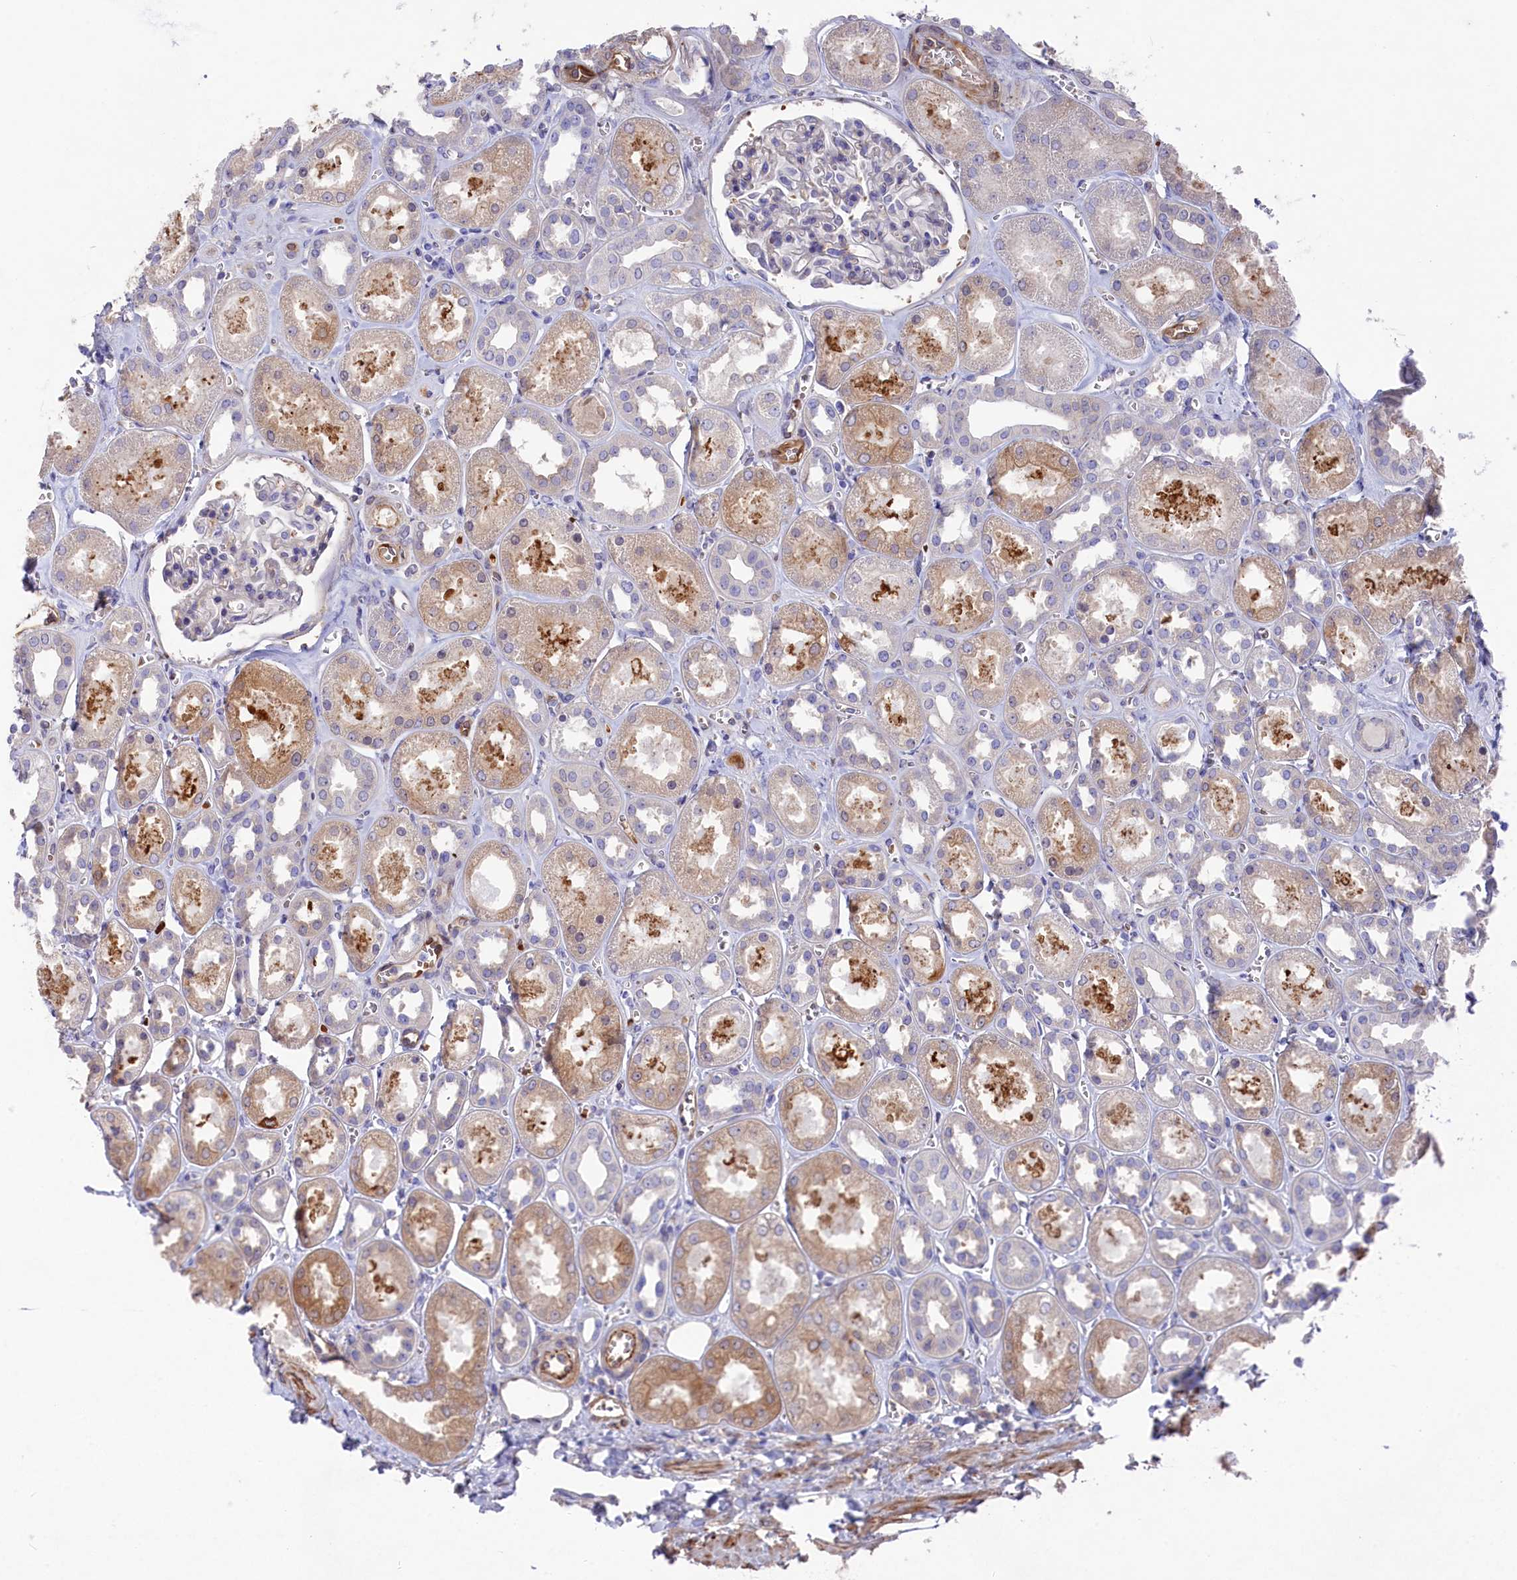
{"staining": {"intensity": "moderate", "quantity": "<25%", "location": "cytoplasmic/membranous"}, "tissue": "kidney", "cell_type": "Cells in glomeruli", "image_type": "normal", "snomed": [{"axis": "morphology", "description": "Normal tissue, NOS"}, {"axis": "morphology", "description": "Adenocarcinoma, NOS"}, {"axis": "topography", "description": "Kidney"}], "caption": "Immunohistochemical staining of normal human kidney displays <25% levels of moderate cytoplasmic/membranous protein staining in about <25% of cells in glomeruli. (IHC, brightfield microscopy, high magnification).", "gene": "LHFPL4", "patient": {"sex": "female", "age": 68}}